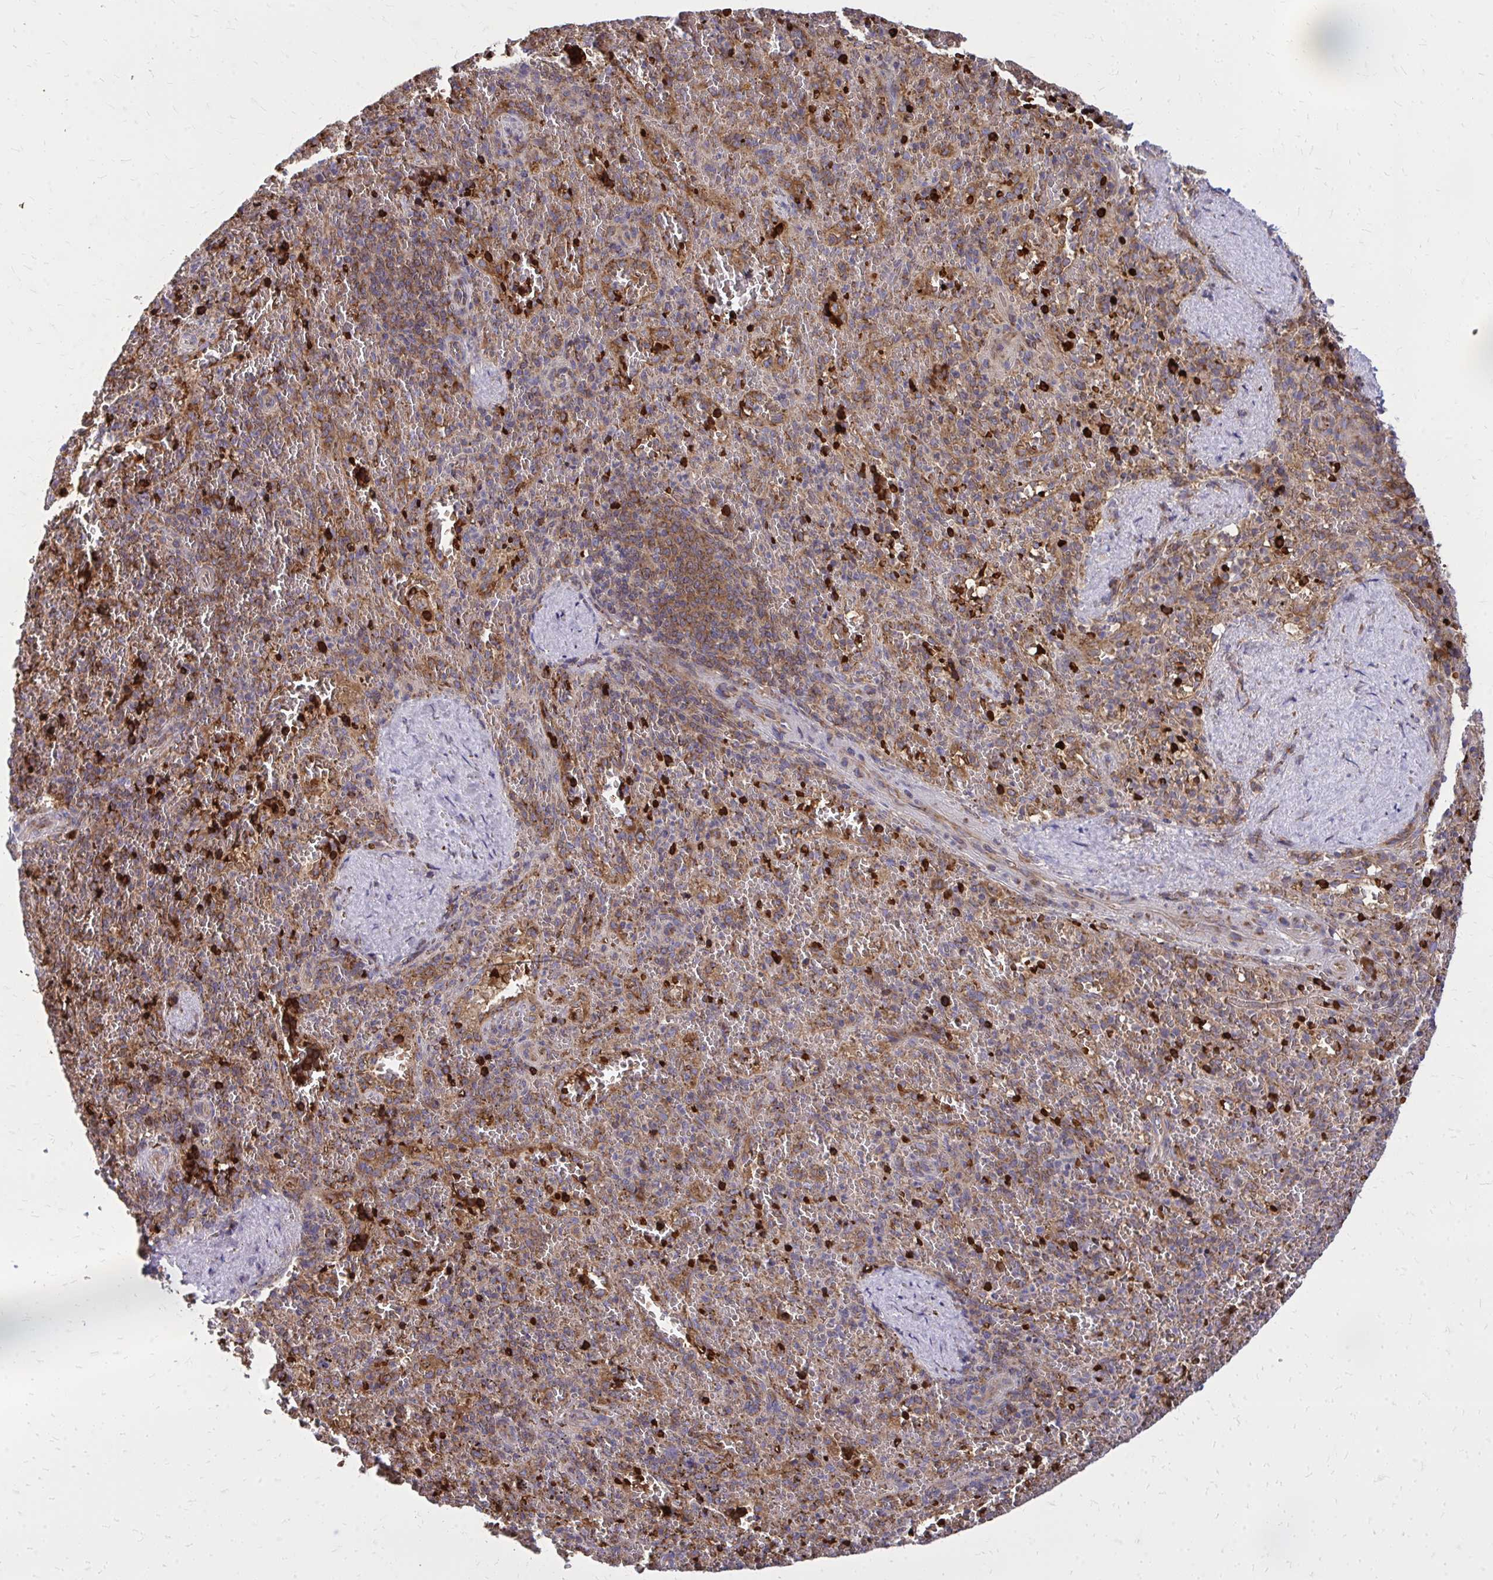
{"staining": {"intensity": "strong", "quantity": "<25%", "location": "cytoplasmic/membranous"}, "tissue": "spleen", "cell_type": "Cells in red pulp", "image_type": "normal", "snomed": [{"axis": "morphology", "description": "Normal tissue, NOS"}, {"axis": "topography", "description": "Spleen"}], "caption": "Immunohistochemistry (IHC) (DAB) staining of unremarkable spleen shows strong cytoplasmic/membranous protein expression in approximately <25% of cells in red pulp.", "gene": "PDK4", "patient": {"sex": "female", "age": 50}}